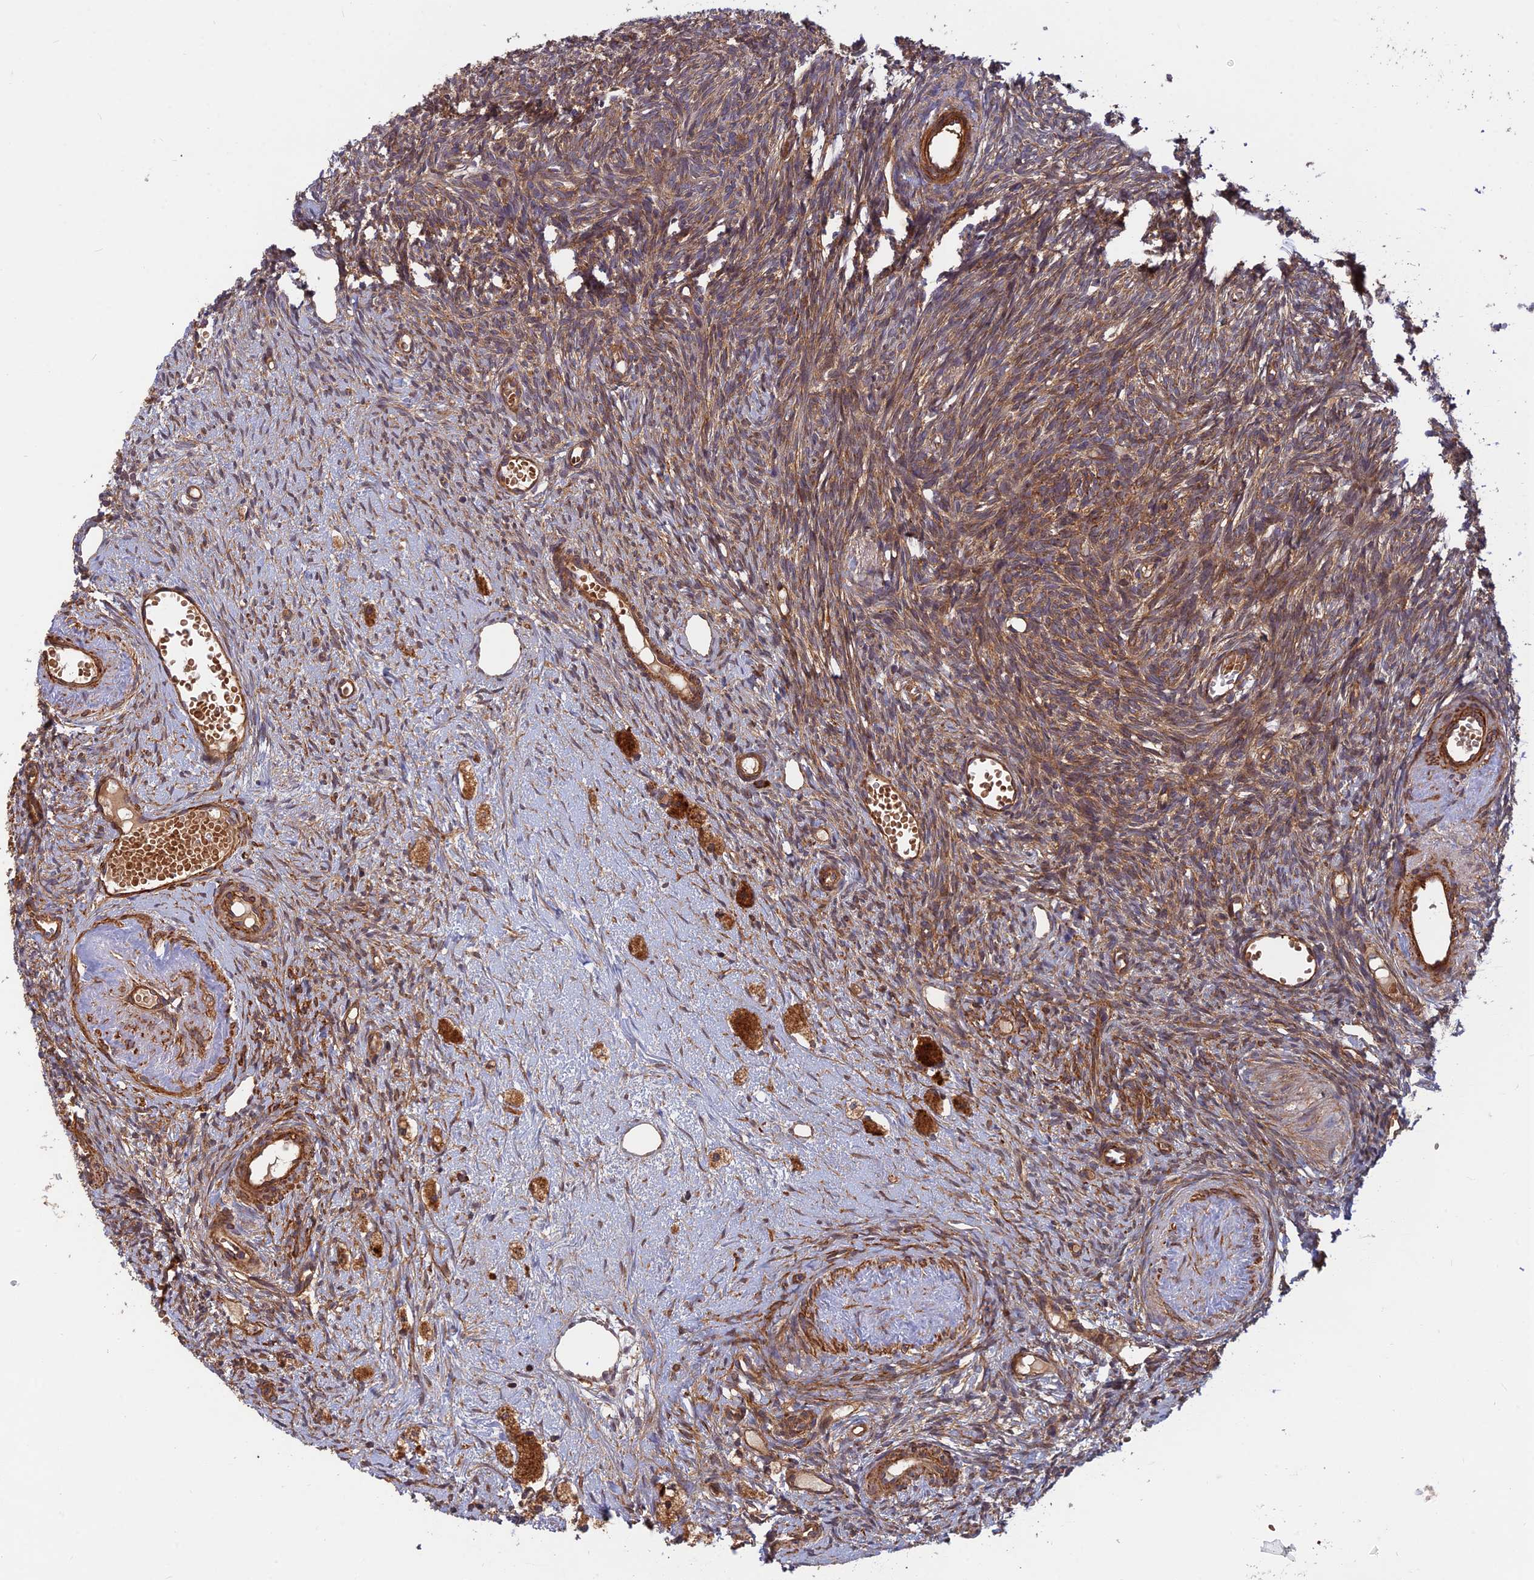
{"staining": {"intensity": "moderate", "quantity": ">75%", "location": "cytoplasmic/membranous"}, "tissue": "ovary", "cell_type": "Follicle cells", "image_type": "normal", "snomed": [{"axis": "morphology", "description": "Normal tissue, NOS"}, {"axis": "topography", "description": "Ovary"}], "caption": "A high-resolution histopathology image shows immunohistochemistry (IHC) staining of unremarkable ovary, which reveals moderate cytoplasmic/membranous staining in about >75% of follicle cells. (IHC, brightfield microscopy, high magnification).", "gene": "RELCH", "patient": {"sex": "female", "age": 51}}